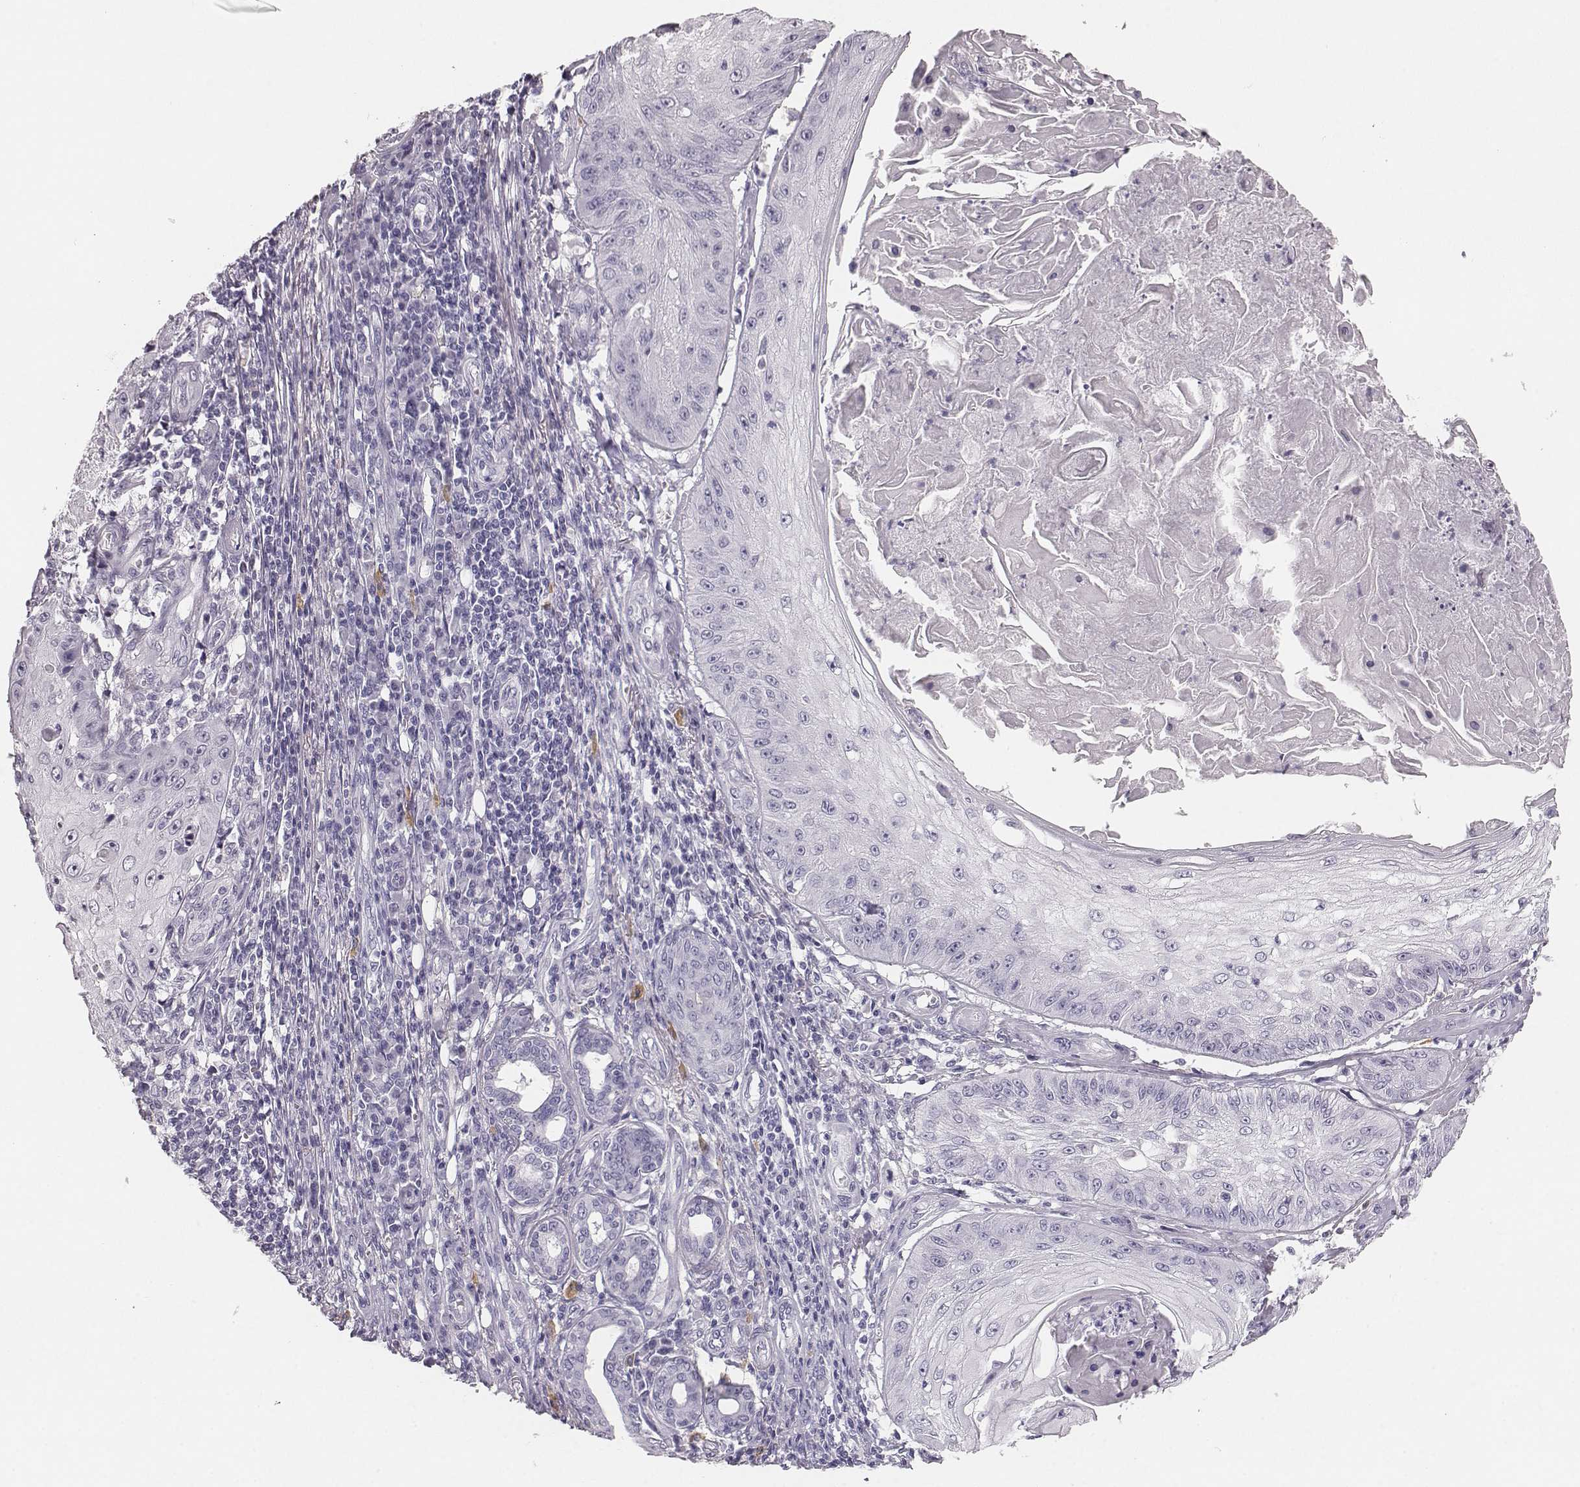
{"staining": {"intensity": "negative", "quantity": "none", "location": "none"}, "tissue": "skin cancer", "cell_type": "Tumor cells", "image_type": "cancer", "snomed": [{"axis": "morphology", "description": "Squamous cell carcinoma, NOS"}, {"axis": "topography", "description": "Skin"}], "caption": "Immunohistochemistry photomicrograph of neoplastic tissue: skin cancer stained with DAB reveals no significant protein staining in tumor cells.", "gene": "NPTXR", "patient": {"sex": "male", "age": 70}}